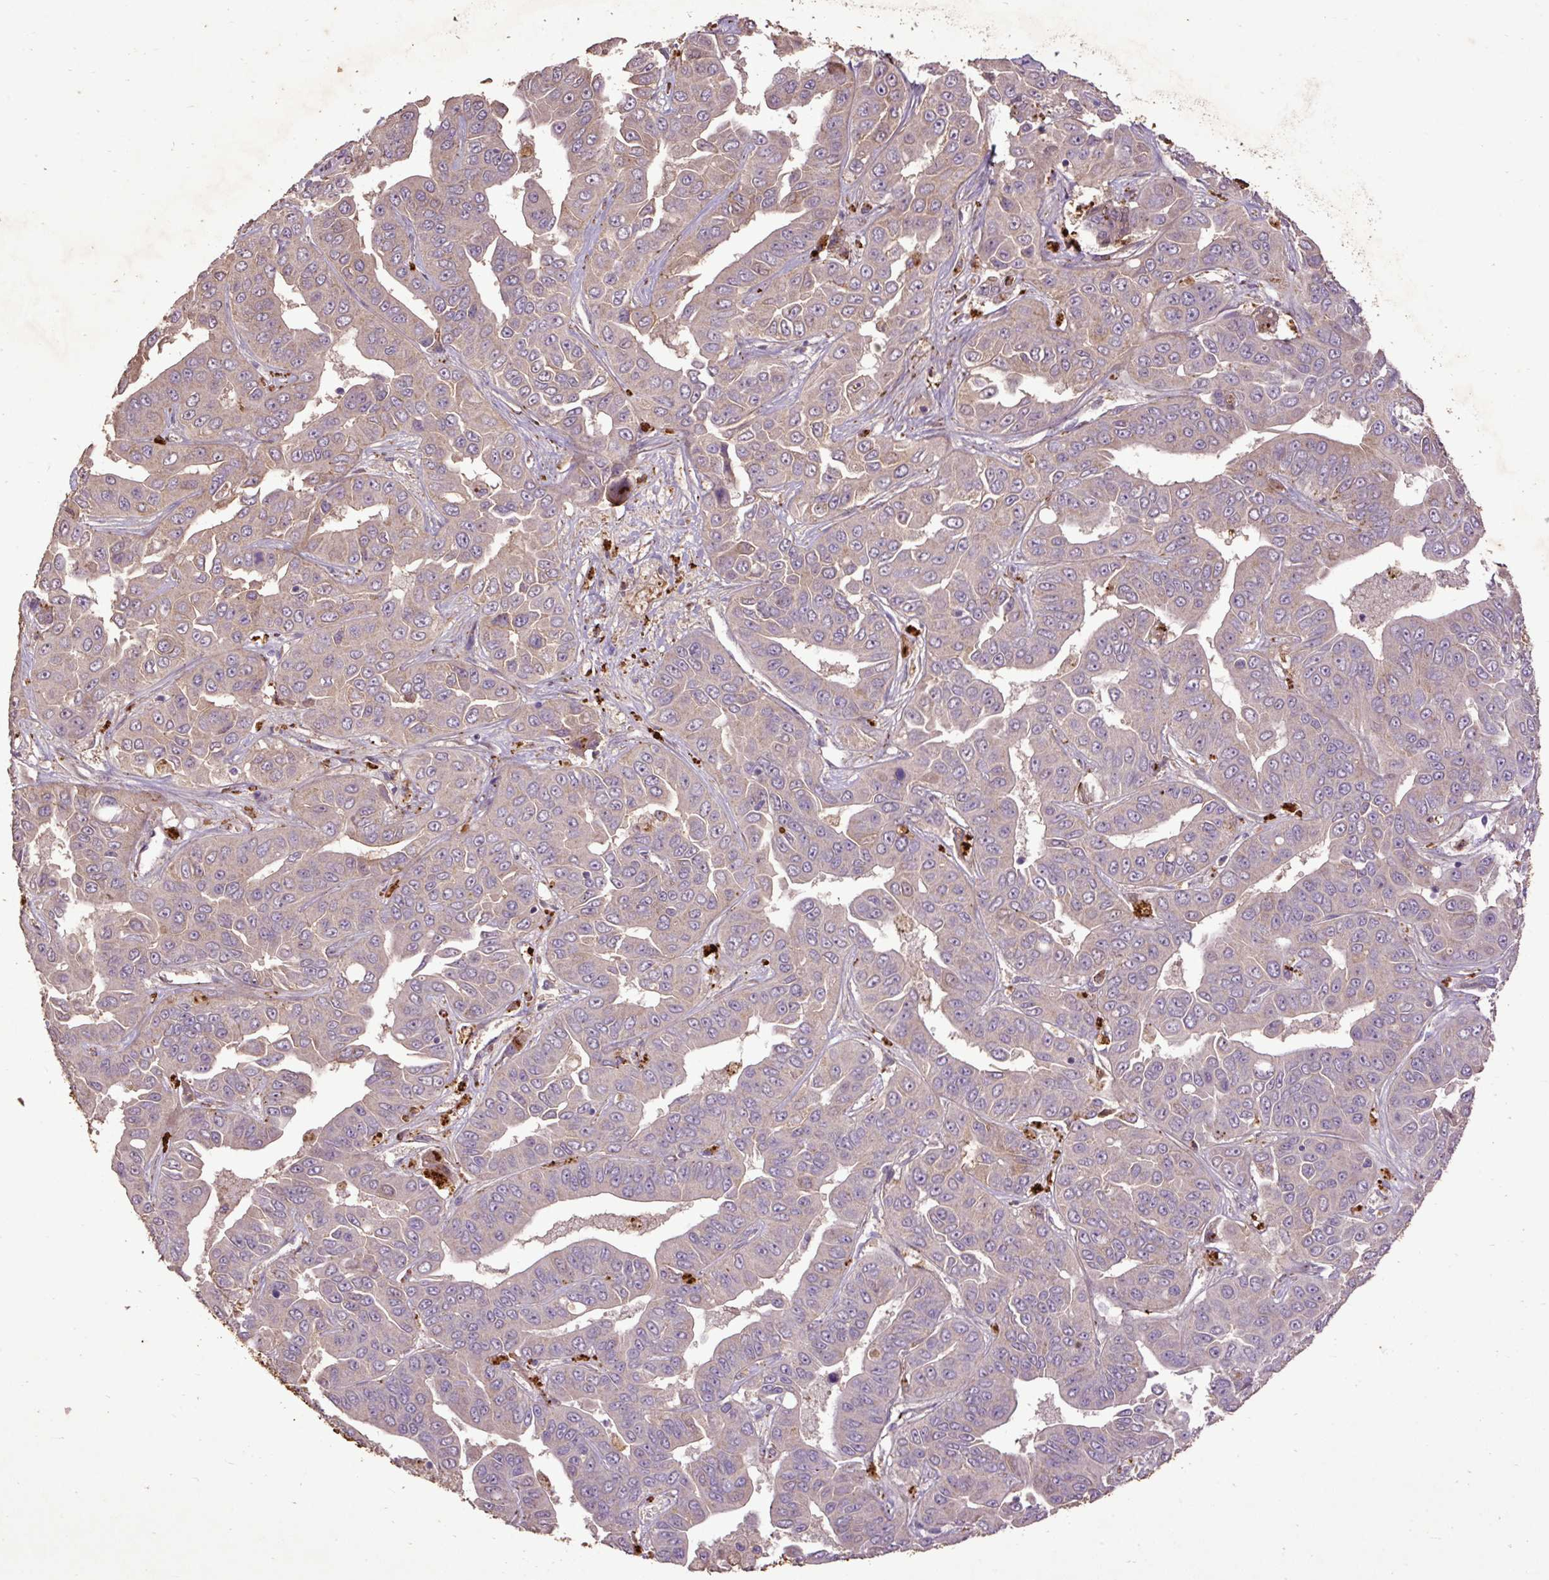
{"staining": {"intensity": "weak", "quantity": "<25%", "location": "cytoplasmic/membranous"}, "tissue": "liver cancer", "cell_type": "Tumor cells", "image_type": "cancer", "snomed": [{"axis": "morphology", "description": "Cholangiocarcinoma"}, {"axis": "topography", "description": "Liver"}], "caption": "DAB immunohistochemical staining of cholangiocarcinoma (liver) shows no significant staining in tumor cells.", "gene": "LRTM2", "patient": {"sex": "female", "age": 52}}